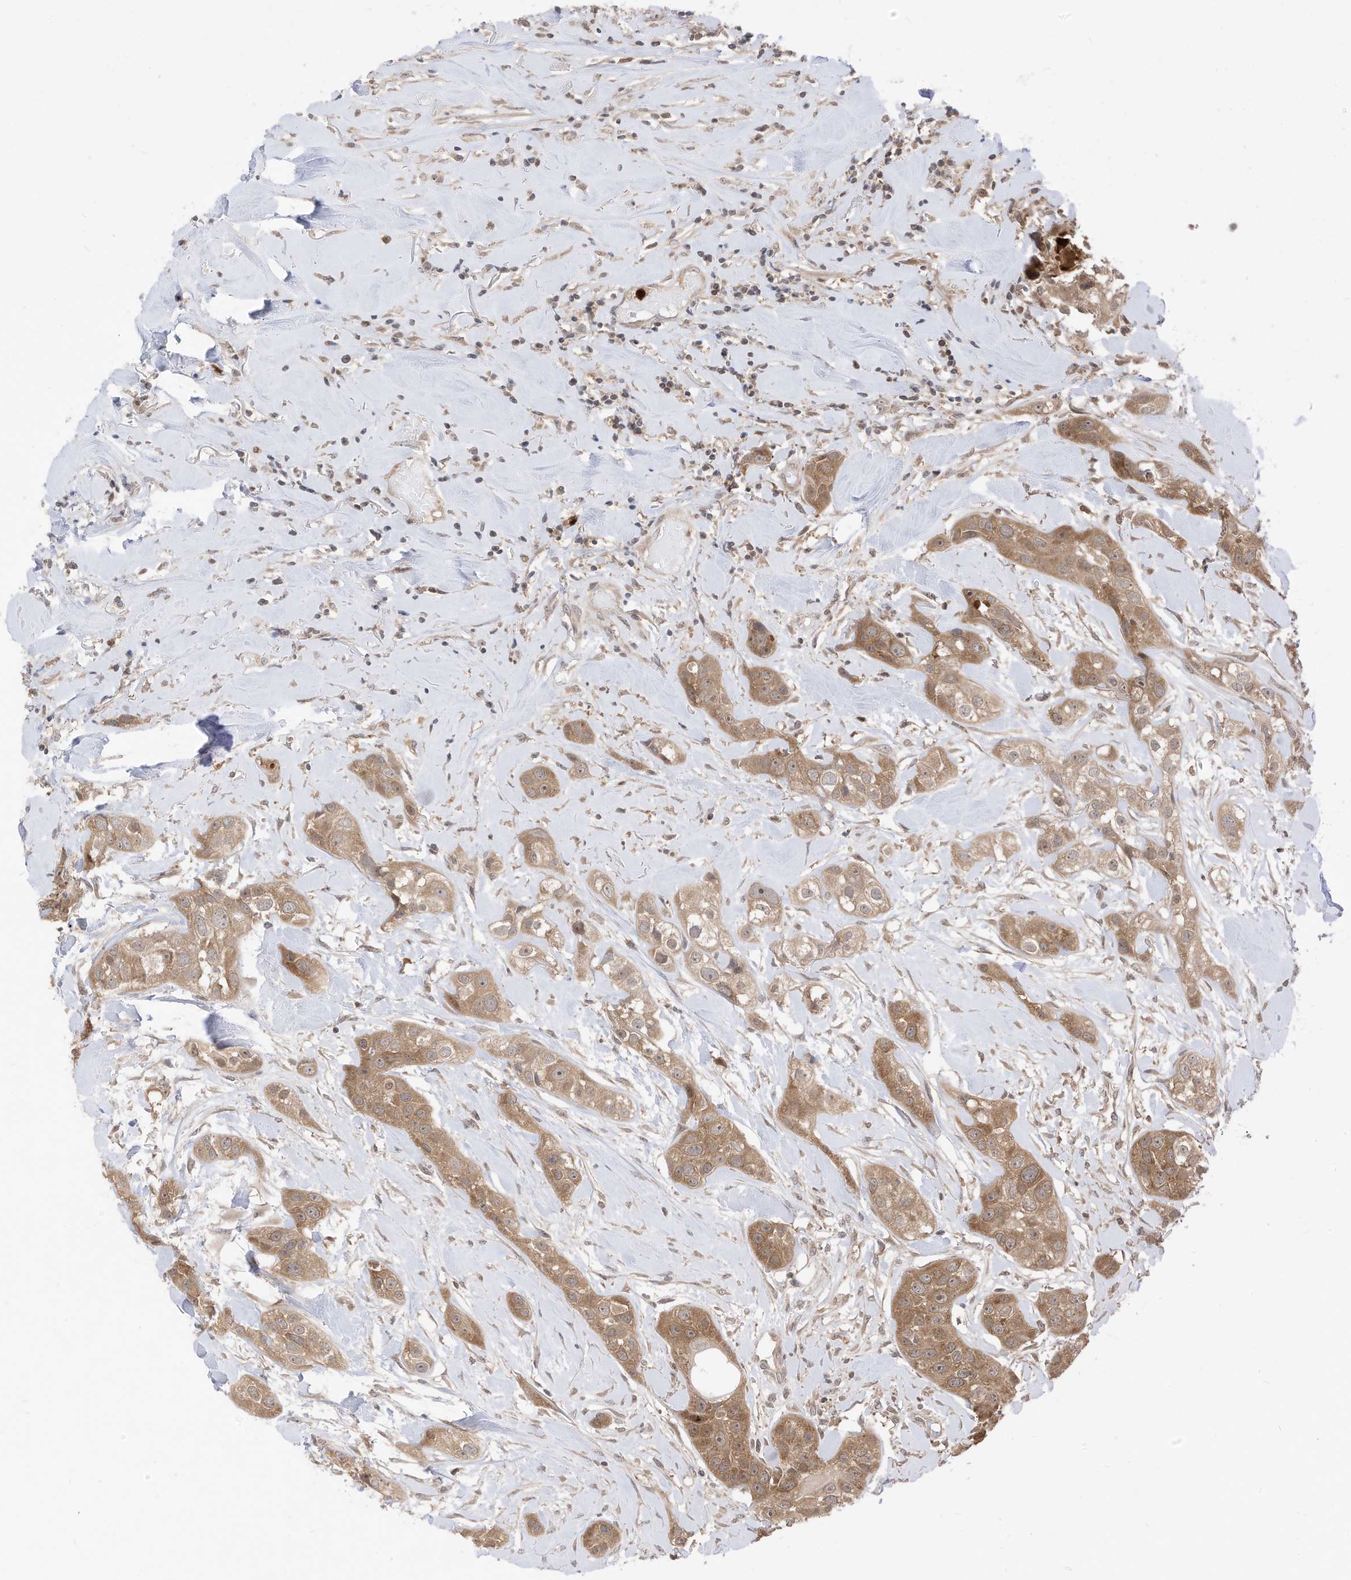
{"staining": {"intensity": "moderate", "quantity": ">75%", "location": "cytoplasmic/membranous,nuclear"}, "tissue": "head and neck cancer", "cell_type": "Tumor cells", "image_type": "cancer", "snomed": [{"axis": "morphology", "description": "Normal tissue, NOS"}, {"axis": "morphology", "description": "Squamous cell carcinoma, NOS"}, {"axis": "topography", "description": "Skeletal muscle"}, {"axis": "topography", "description": "Head-Neck"}], "caption": "High-magnification brightfield microscopy of head and neck cancer (squamous cell carcinoma) stained with DAB (brown) and counterstained with hematoxylin (blue). tumor cells exhibit moderate cytoplasmic/membranous and nuclear expression is present in approximately>75% of cells.", "gene": "CNKSR1", "patient": {"sex": "male", "age": 51}}